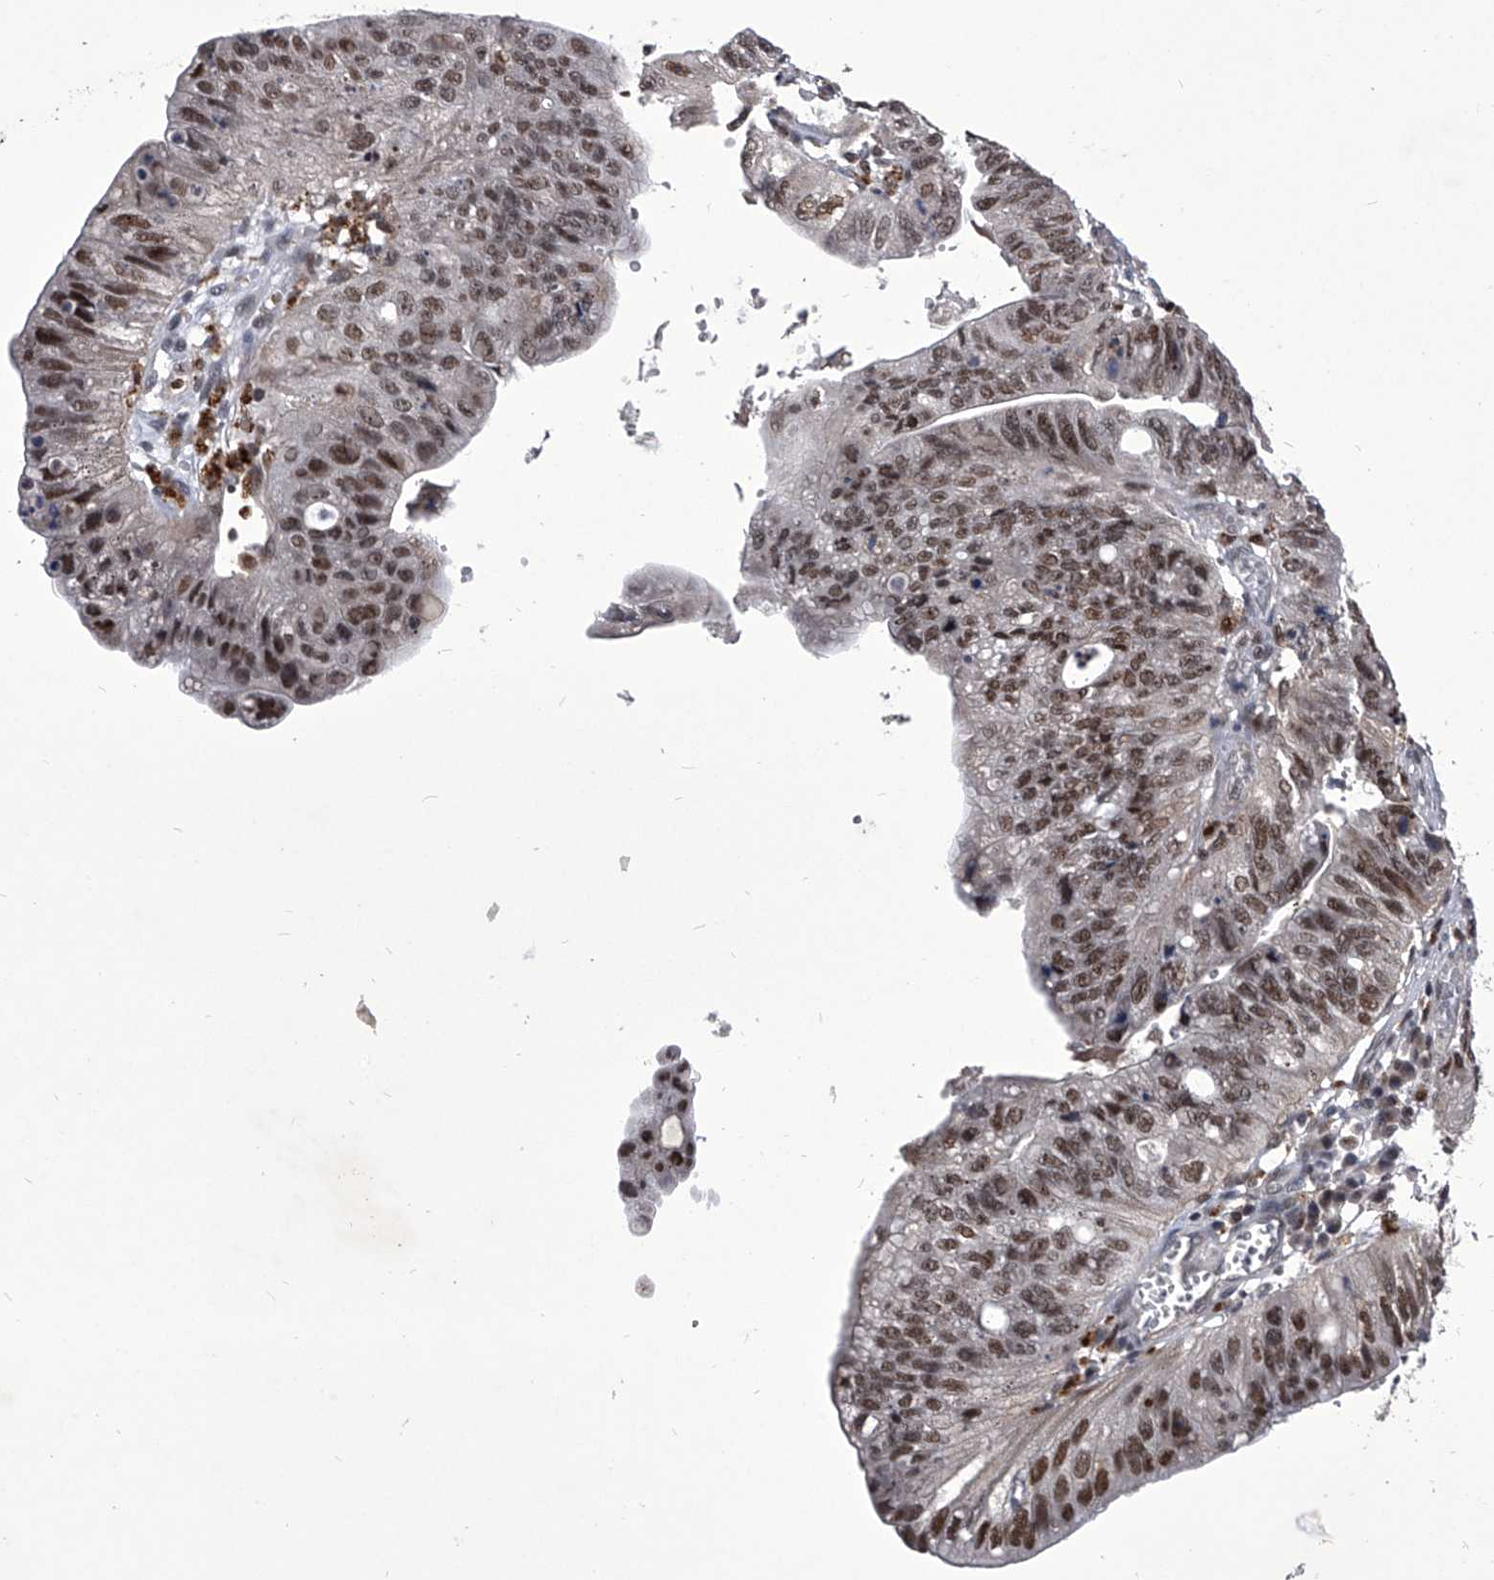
{"staining": {"intensity": "moderate", "quantity": ">75%", "location": "nuclear"}, "tissue": "stomach cancer", "cell_type": "Tumor cells", "image_type": "cancer", "snomed": [{"axis": "morphology", "description": "Adenocarcinoma, NOS"}, {"axis": "topography", "description": "Stomach"}], "caption": "Stomach adenocarcinoma stained with DAB (3,3'-diaminobenzidine) immunohistochemistry (IHC) demonstrates medium levels of moderate nuclear positivity in about >75% of tumor cells. Immunohistochemistry (ihc) stains the protein of interest in brown and the nuclei are stained blue.", "gene": "CMTR1", "patient": {"sex": "male", "age": 59}}